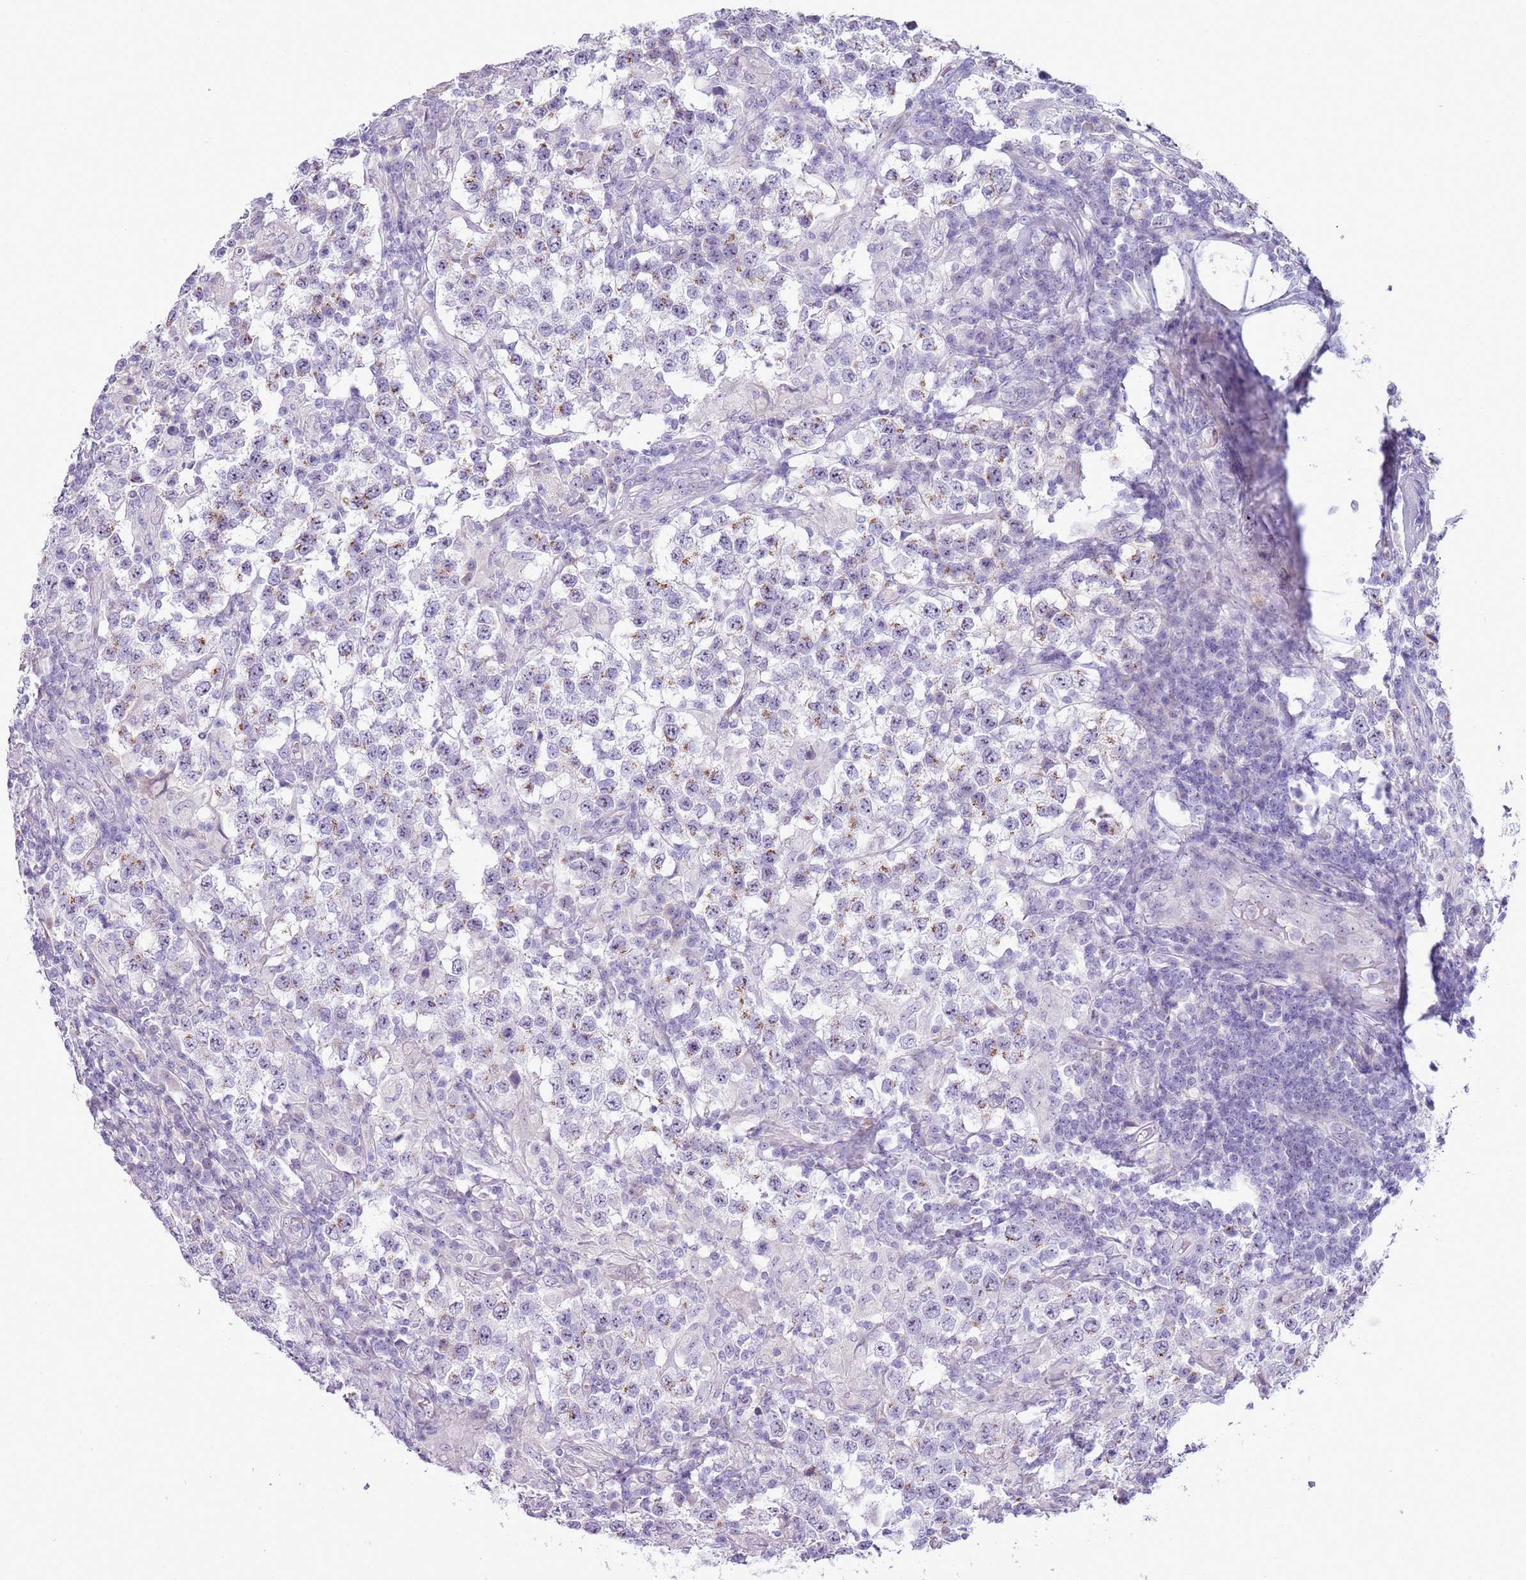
{"staining": {"intensity": "moderate", "quantity": "<25%", "location": "cytoplasmic/membranous"}, "tissue": "testis cancer", "cell_type": "Tumor cells", "image_type": "cancer", "snomed": [{"axis": "morphology", "description": "Seminoma, NOS"}, {"axis": "morphology", "description": "Carcinoma, Embryonal, NOS"}, {"axis": "topography", "description": "Testis"}], "caption": "IHC photomicrograph of human testis seminoma stained for a protein (brown), which exhibits low levels of moderate cytoplasmic/membranous positivity in about <25% of tumor cells.", "gene": "NBPF6", "patient": {"sex": "male", "age": 41}}